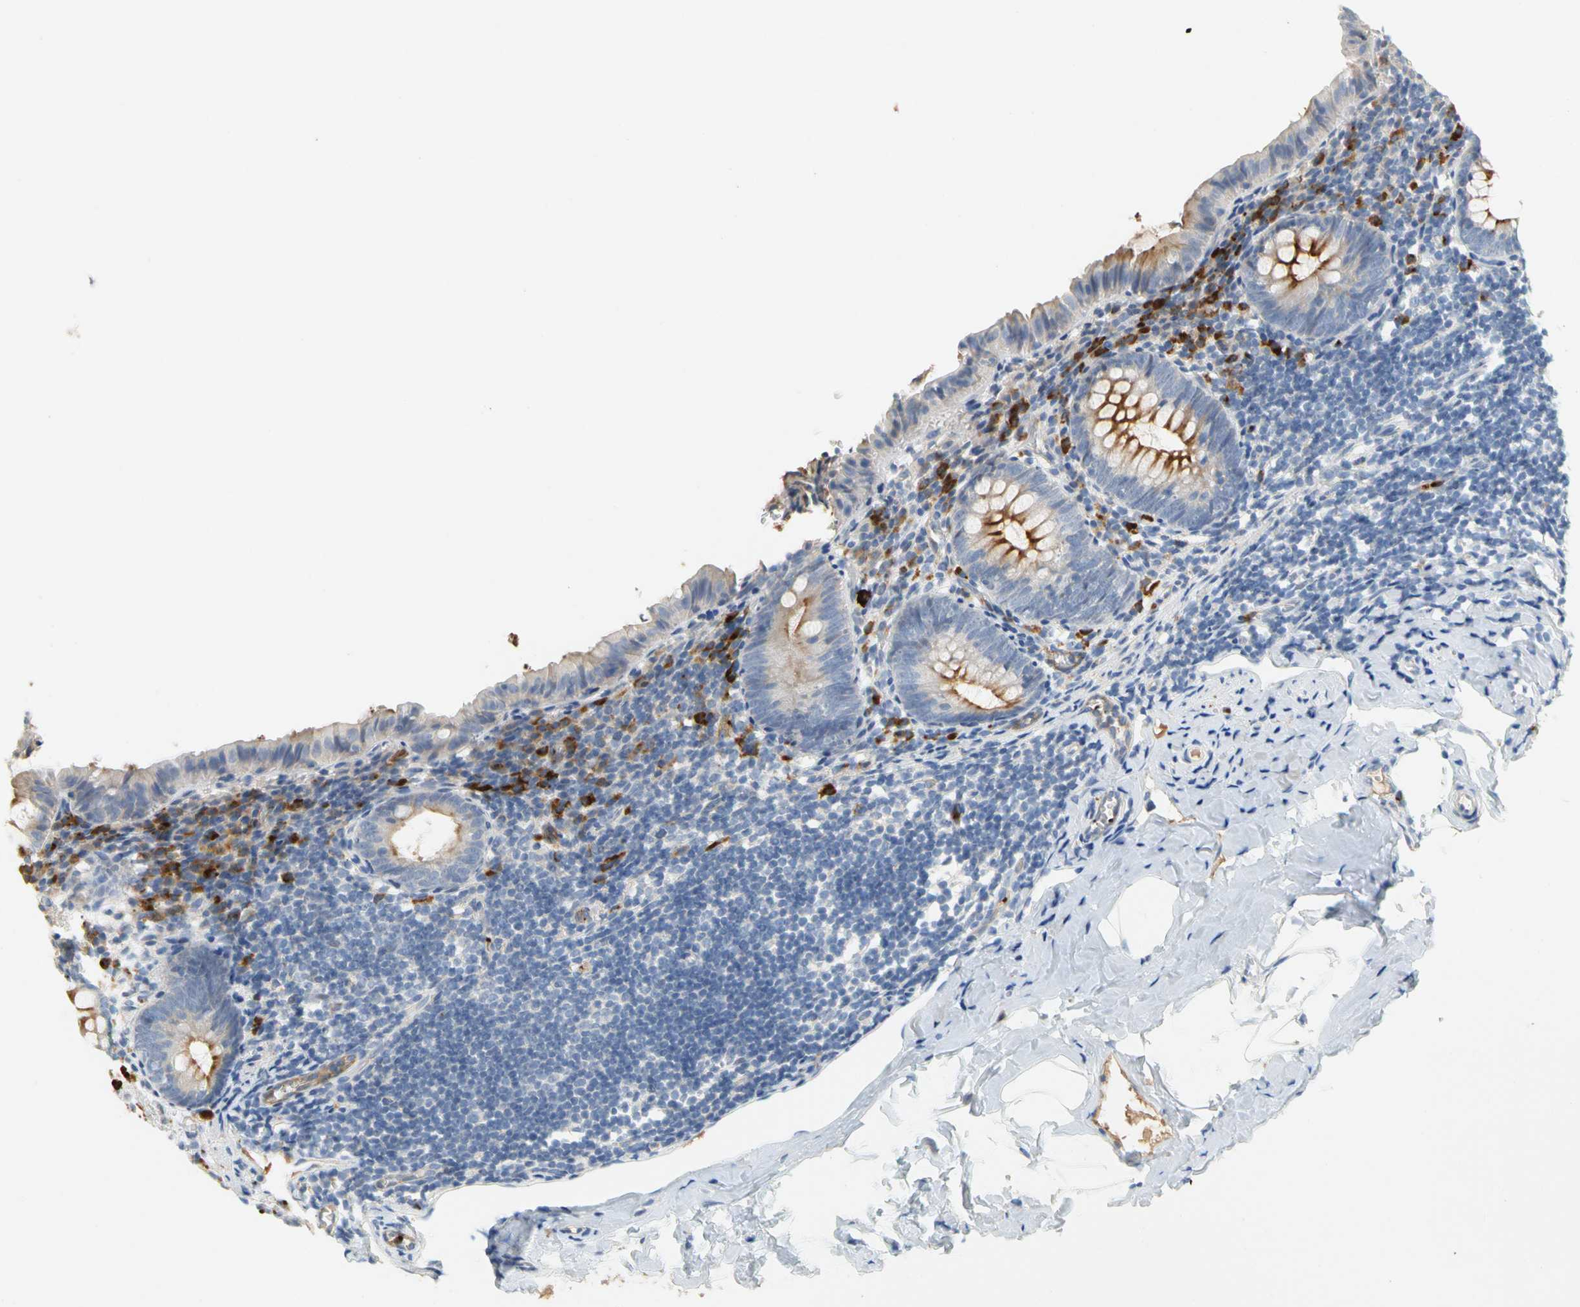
{"staining": {"intensity": "moderate", "quantity": "25%-75%", "location": "cytoplasmic/membranous"}, "tissue": "appendix", "cell_type": "Glandular cells", "image_type": "normal", "snomed": [{"axis": "morphology", "description": "Normal tissue, NOS"}, {"axis": "topography", "description": "Appendix"}], "caption": "About 25%-75% of glandular cells in unremarkable human appendix display moderate cytoplasmic/membranous protein positivity as visualized by brown immunohistochemical staining.", "gene": "ENSG00000288796", "patient": {"sex": "female", "age": 10}}